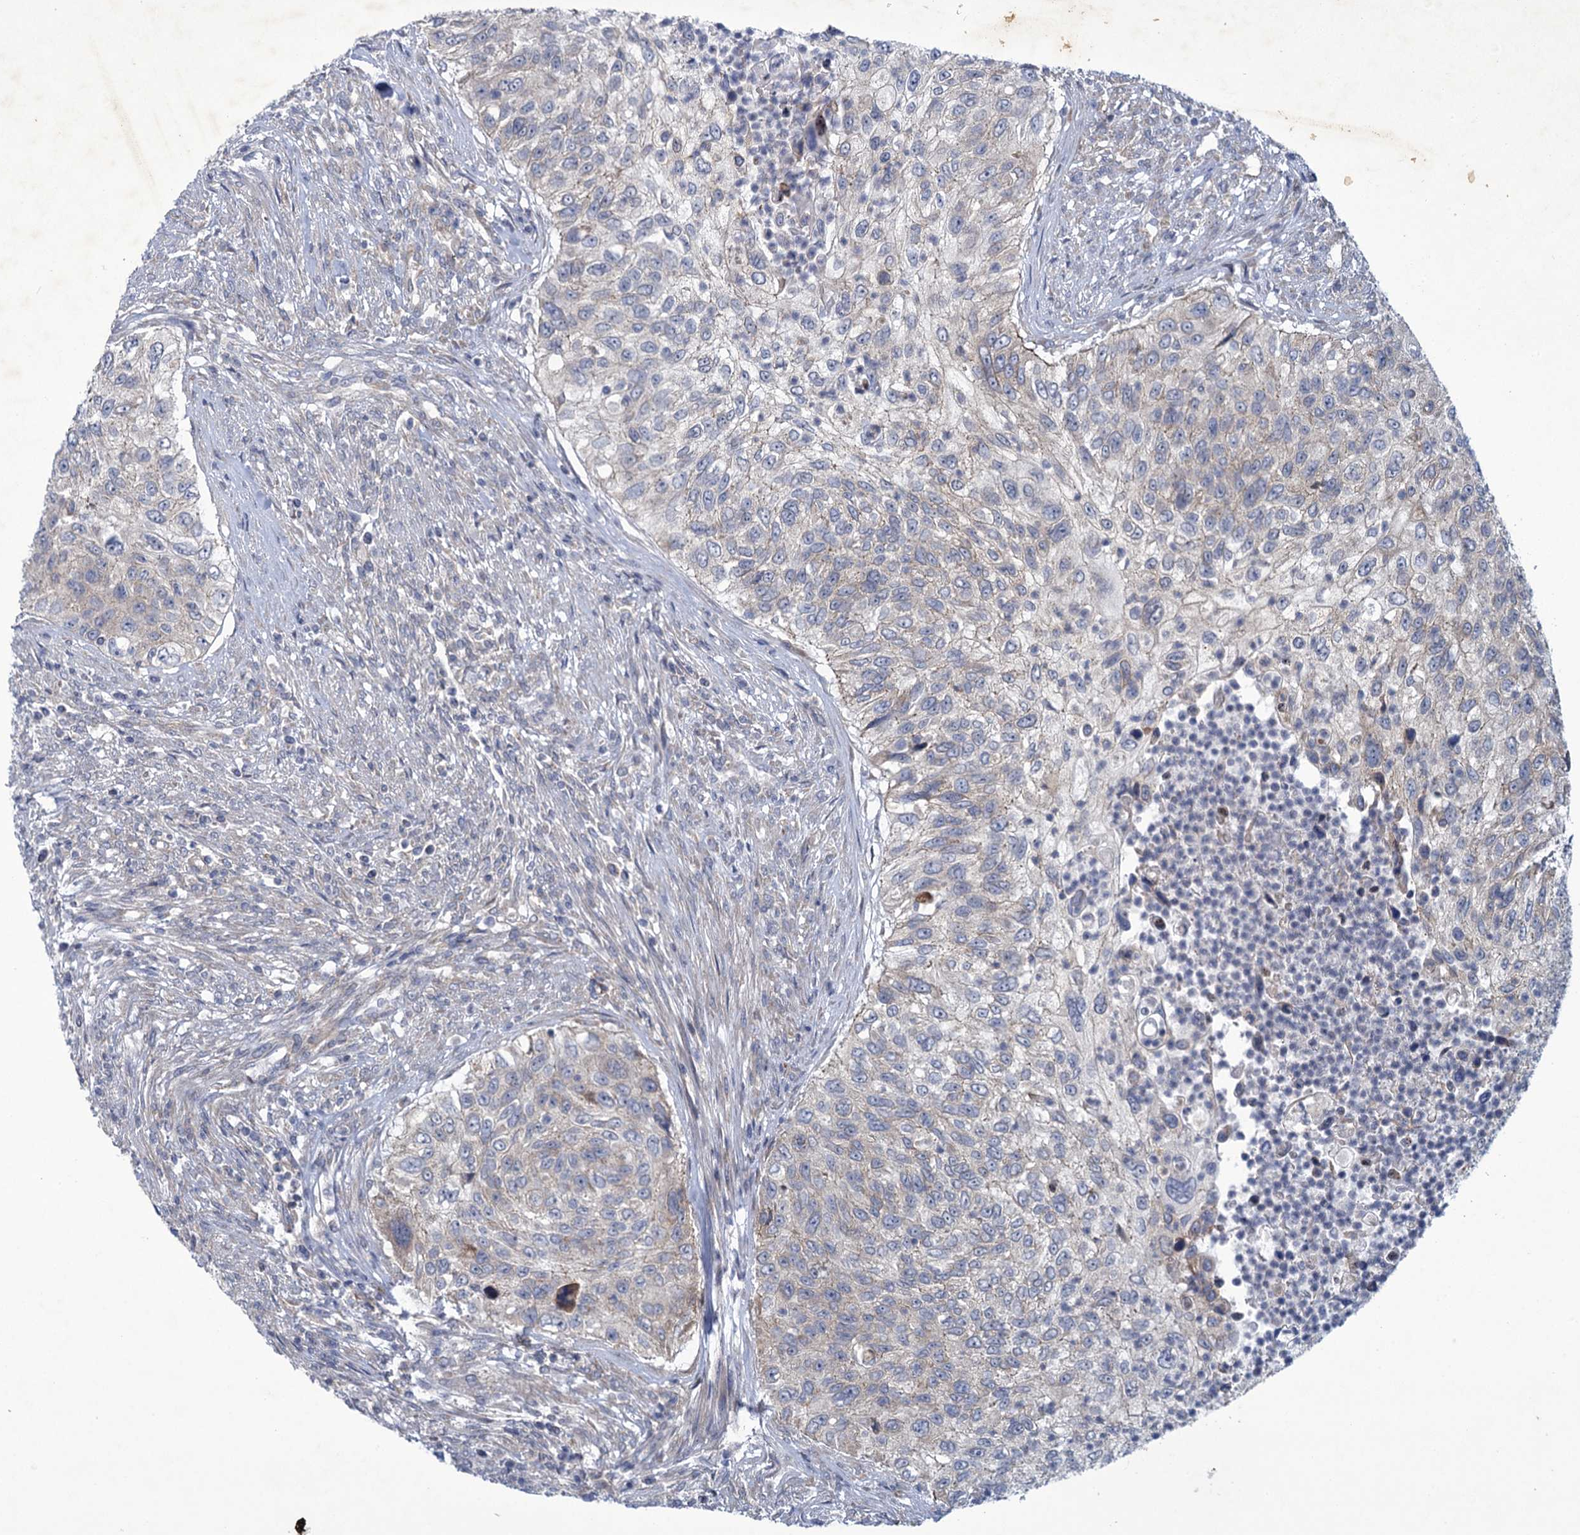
{"staining": {"intensity": "negative", "quantity": "none", "location": "none"}, "tissue": "urothelial cancer", "cell_type": "Tumor cells", "image_type": "cancer", "snomed": [{"axis": "morphology", "description": "Urothelial carcinoma, High grade"}, {"axis": "topography", "description": "Urinary bladder"}], "caption": "Urothelial carcinoma (high-grade) stained for a protein using immunohistochemistry (IHC) demonstrates no positivity tumor cells.", "gene": "MBLAC2", "patient": {"sex": "female", "age": 60}}